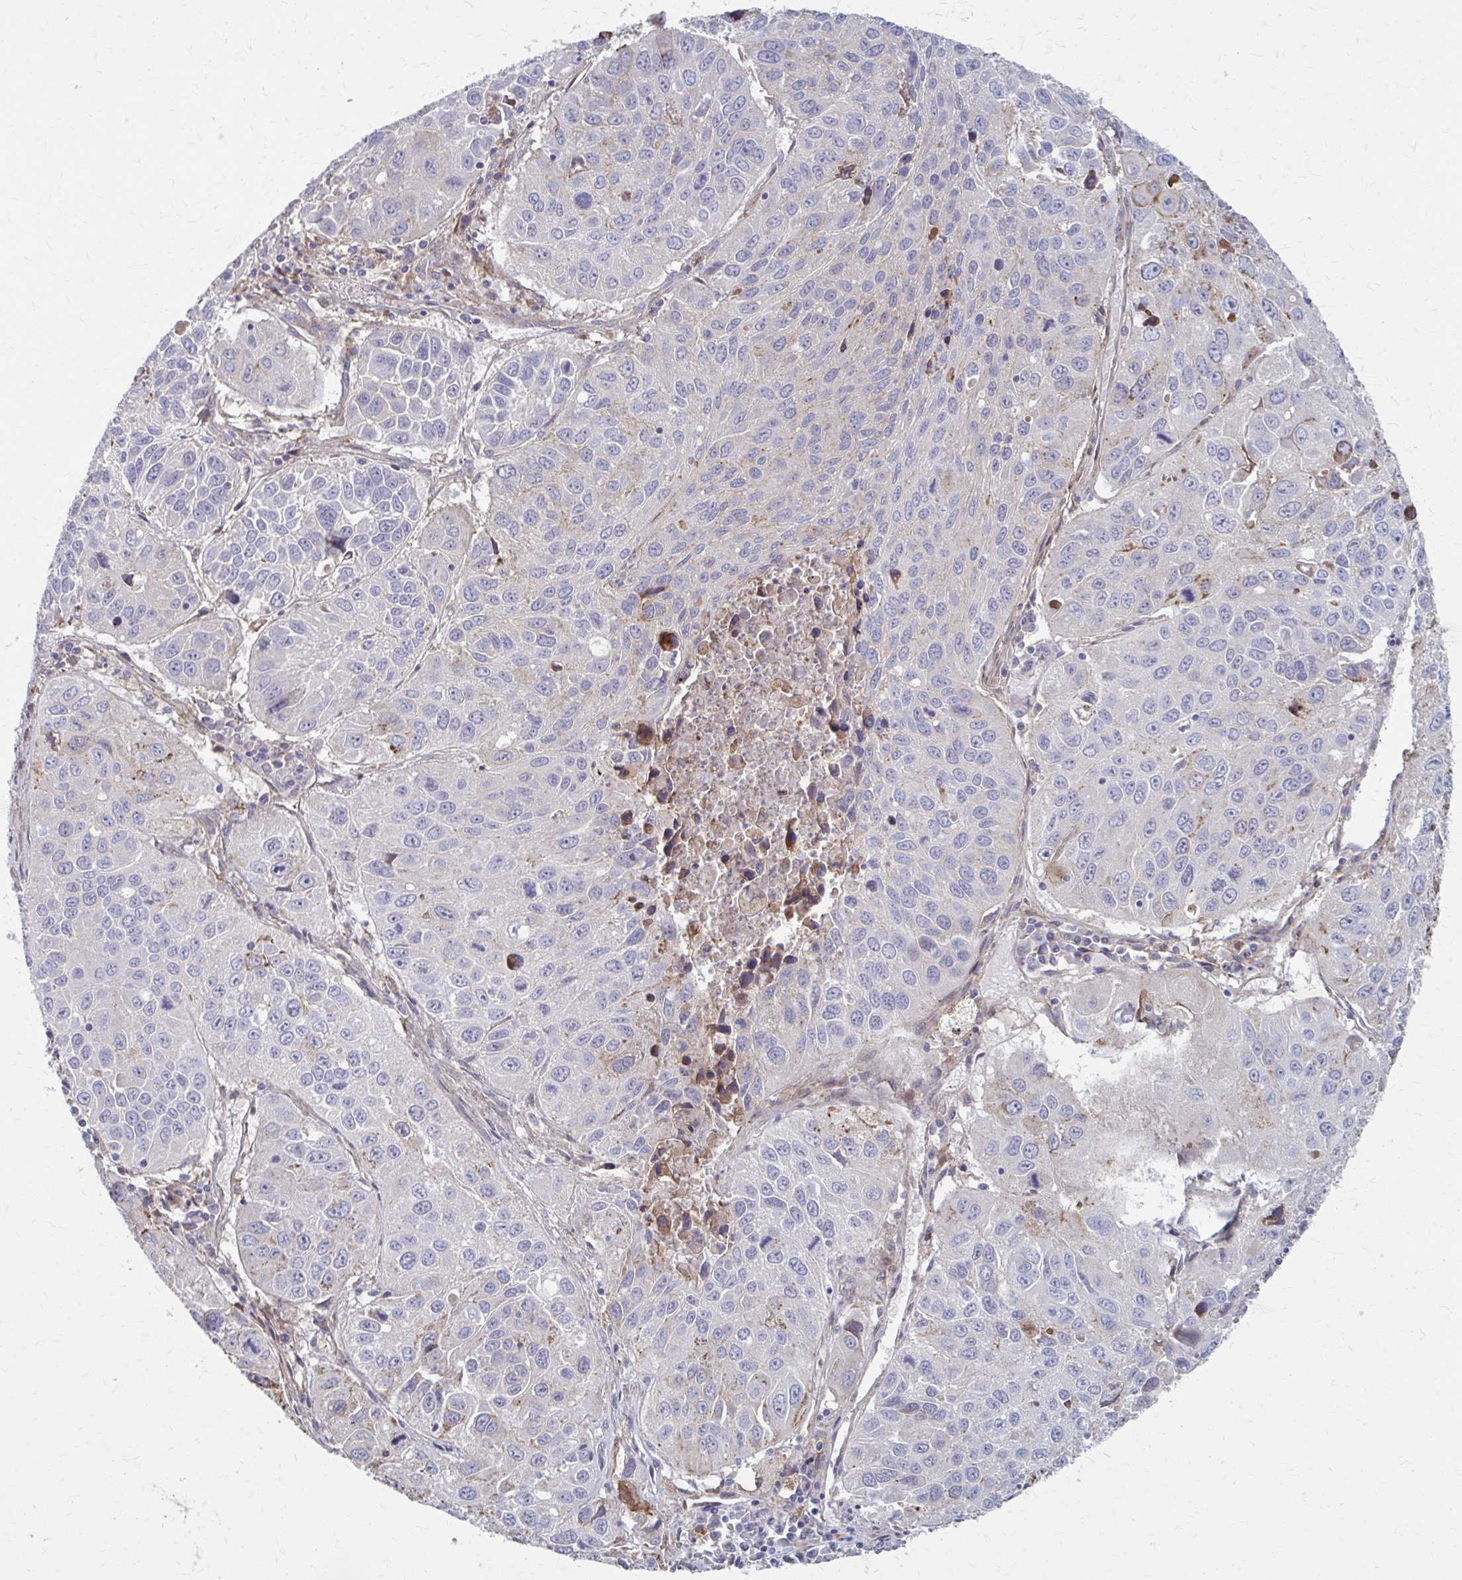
{"staining": {"intensity": "negative", "quantity": "none", "location": "none"}, "tissue": "lung cancer", "cell_type": "Tumor cells", "image_type": "cancer", "snomed": [{"axis": "morphology", "description": "Squamous cell carcinoma, NOS"}, {"axis": "topography", "description": "Lung"}], "caption": "Squamous cell carcinoma (lung) was stained to show a protein in brown. There is no significant expression in tumor cells.", "gene": "MMP14", "patient": {"sex": "female", "age": 61}}